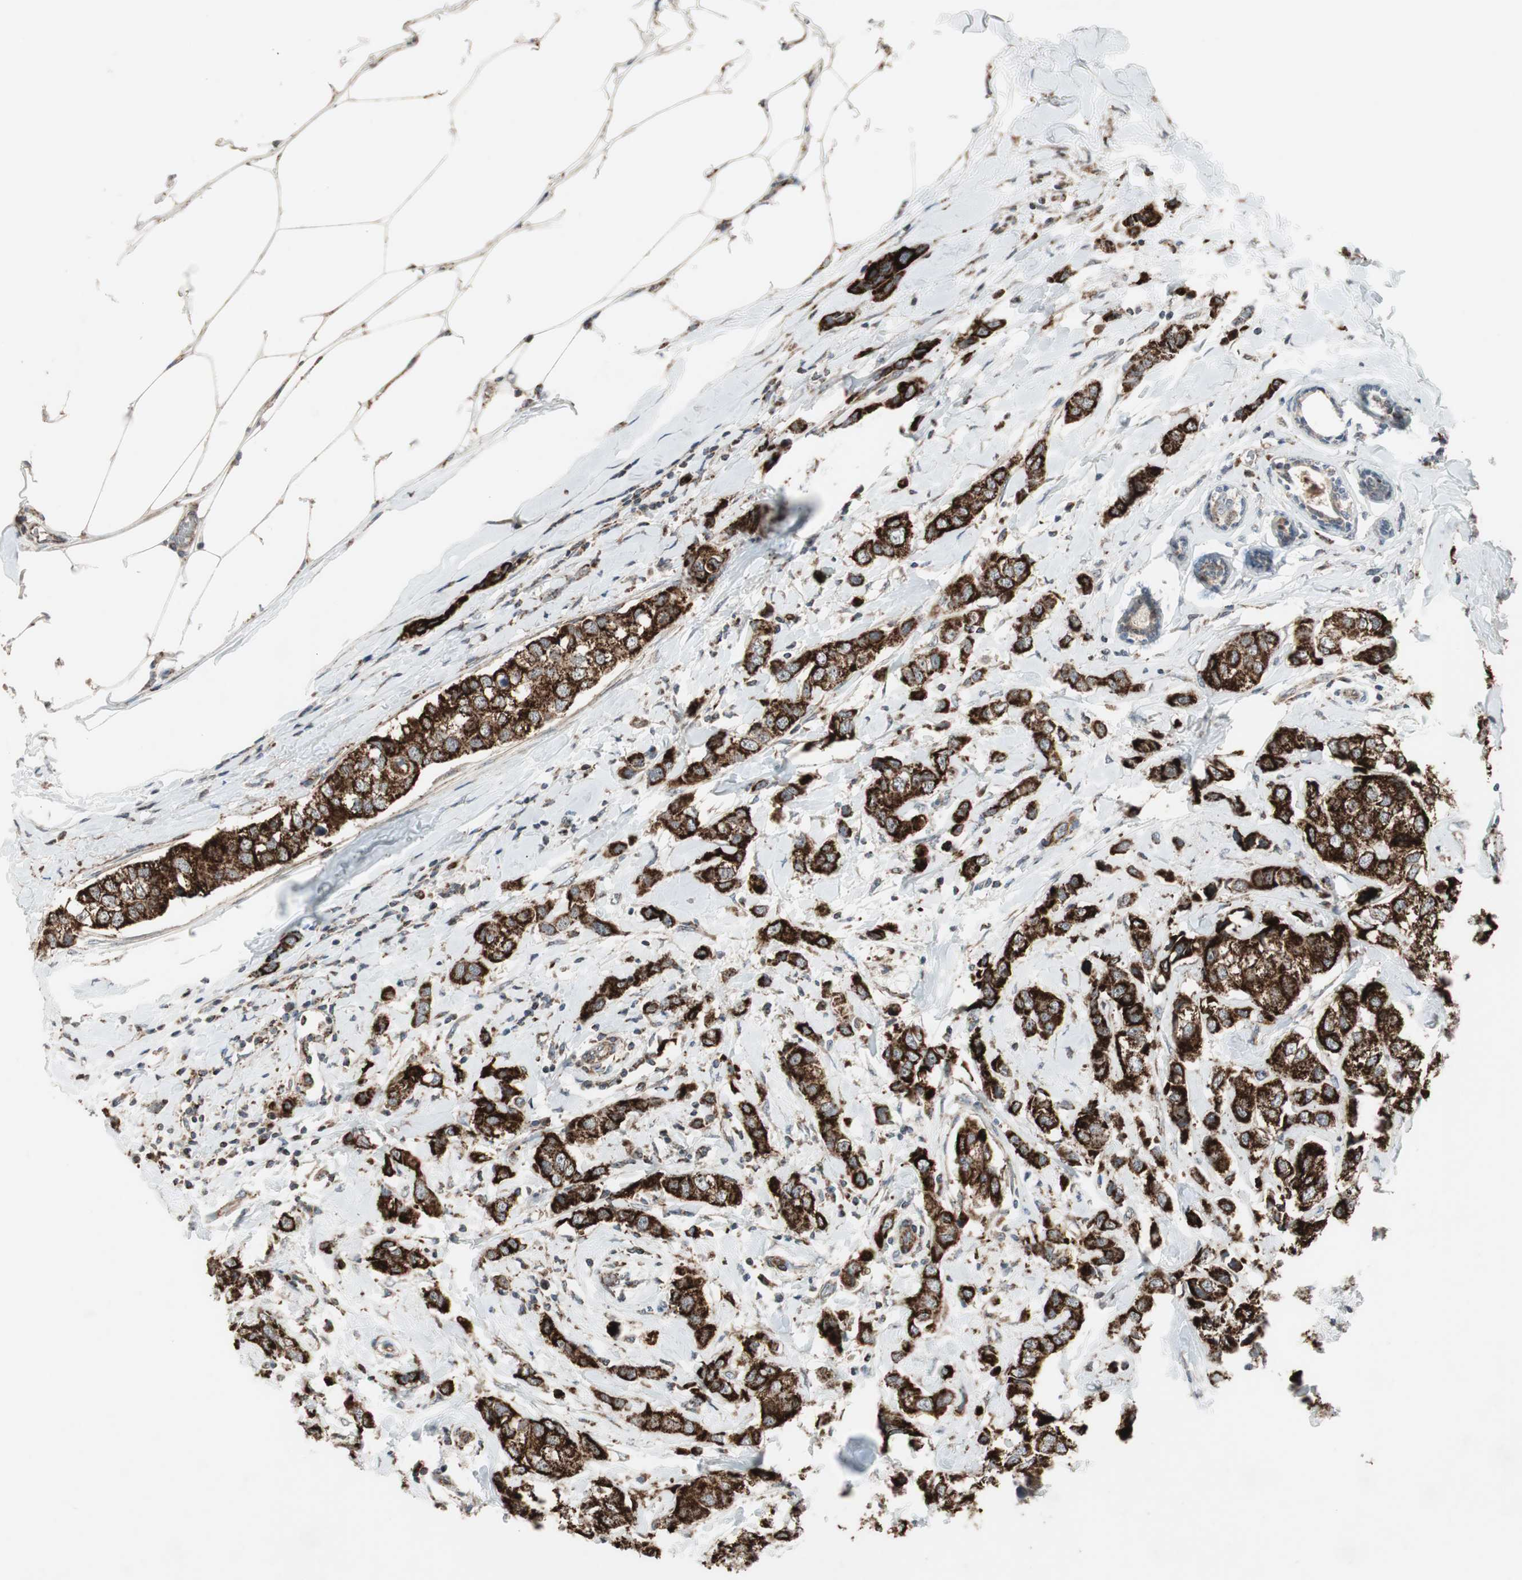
{"staining": {"intensity": "strong", "quantity": ">75%", "location": "cytoplasmic/membranous"}, "tissue": "breast cancer", "cell_type": "Tumor cells", "image_type": "cancer", "snomed": [{"axis": "morphology", "description": "Duct carcinoma"}, {"axis": "topography", "description": "Breast"}], "caption": "Immunohistochemistry (IHC) histopathology image of neoplastic tissue: breast cancer stained using immunohistochemistry (IHC) reveals high levels of strong protein expression localized specifically in the cytoplasmic/membranous of tumor cells, appearing as a cytoplasmic/membranous brown color.", "gene": "CPT1A", "patient": {"sex": "female", "age": 50}}